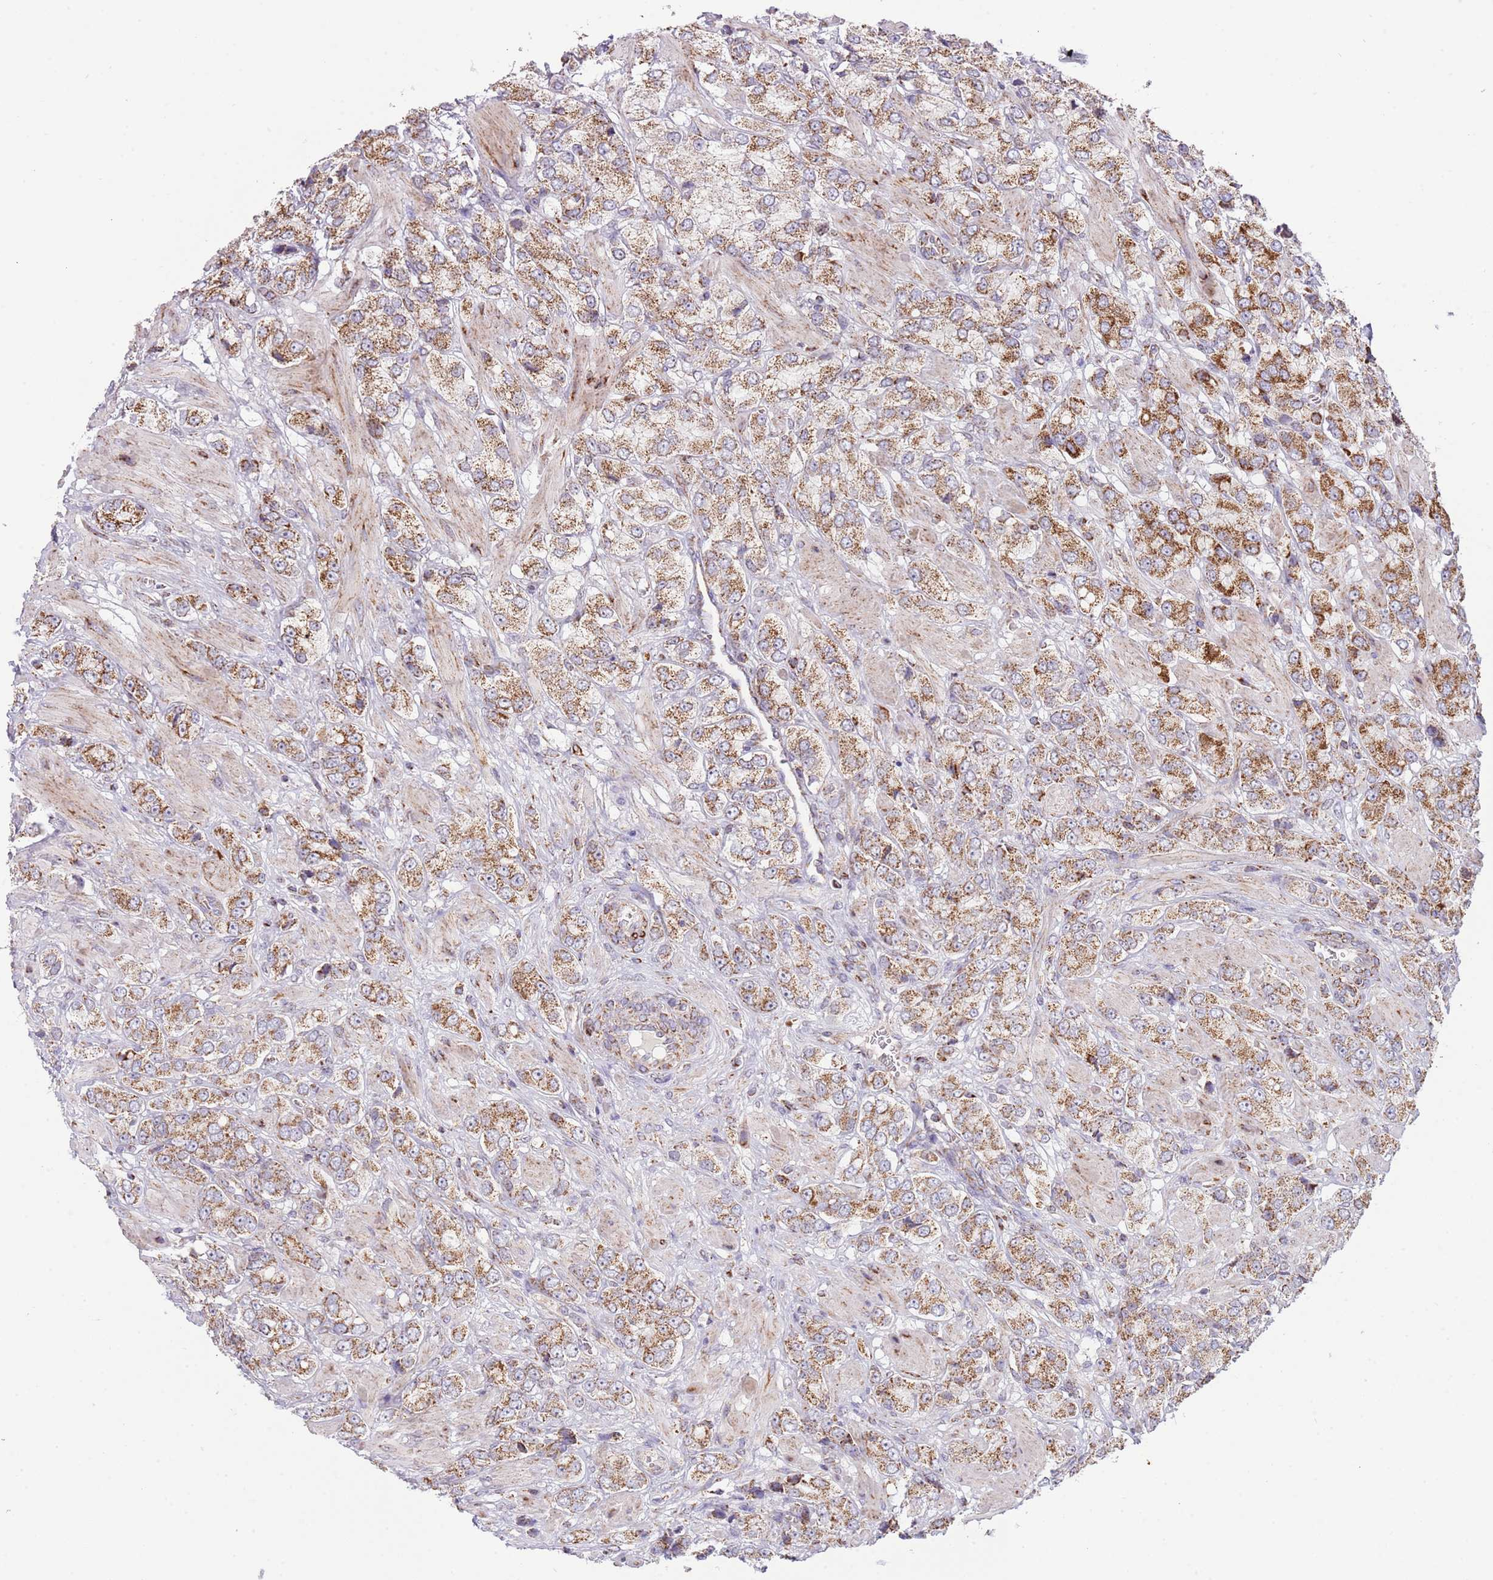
{"staining": {"intensity": "moderate", "quantity": ">75%", "location": "cytoplasmic/membranous"}, "tissue": "prostate cancer", "cell_type": "Tumor cells", "image_type": "cancer", "snomed": [{"axis": "morphology", "description": "Adenocarcinoma, High grade"}, {"axis": "topography", "description": "Prostate and seminal vesicle, NOS"}], "caption": "This micrograph shows prostate cancer stained with immunohistochemistry to label a protein in brown. The cytoplasmic/membranous of tumor cells show moderate positivity for the protein. Nuclei are counter-stained blue.", "gene": "LHX6", "patient": {"sex": "male", "age": 64}}